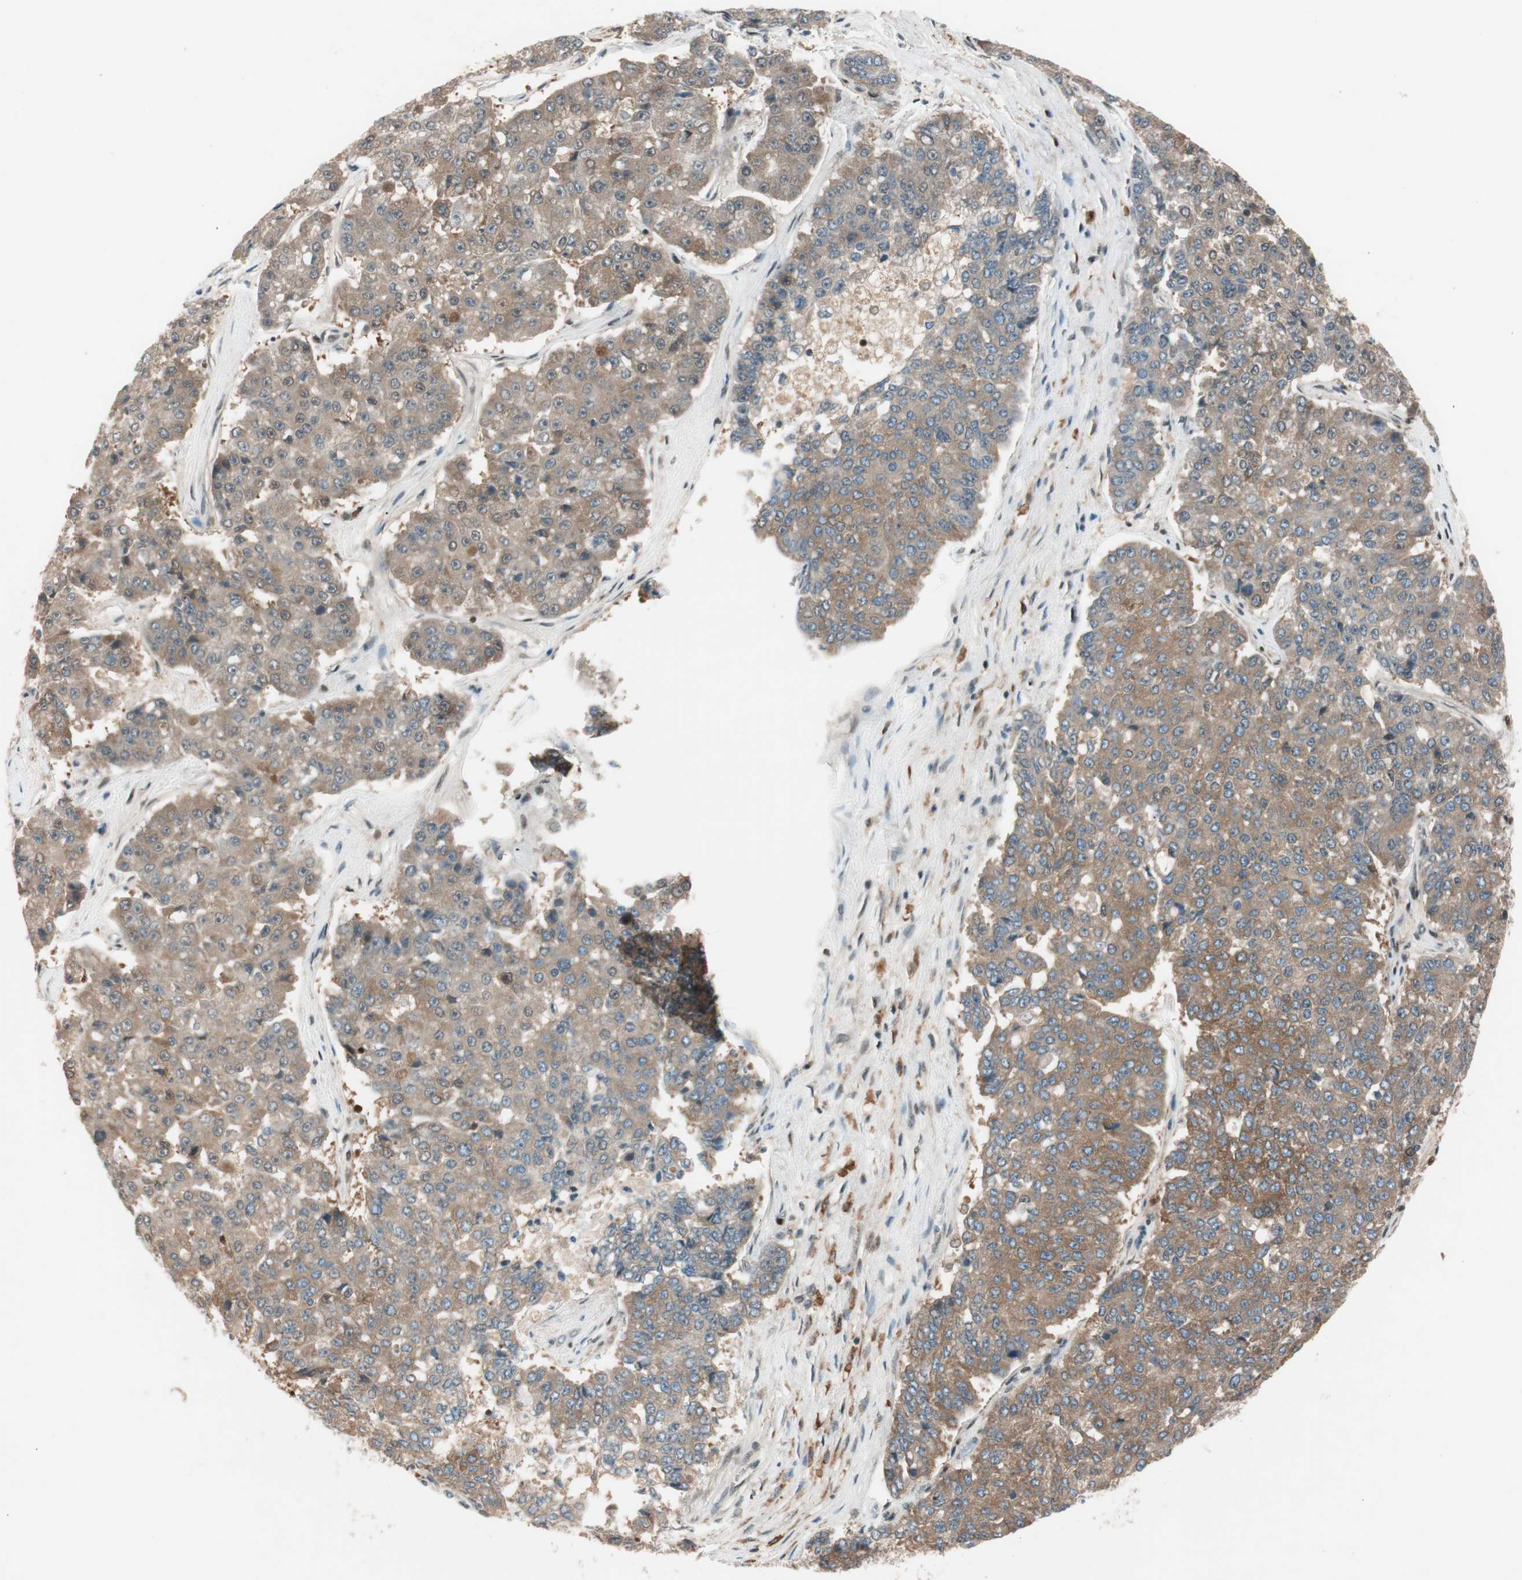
{"staining": {"intensity": "moderate", "quantity": ">75%", "location": "cytoplasmic/membranous"}, "tissue": "pancreatic cancer", "cell_type": "Tumor cells", "image_type": "cancer", "snomed": [{"axis": "morphology", "description": "Adenocarcinoma, NOS"}, {"axis": "topography", "description": "Pancreas"}], "caption": "Human pancreatic cancer (adenocarcinoma) stained with a protein marker demonstrates moderate staining in tumor cells.", "gene": "BIN1", "patient": {"sex": "male", "age": 50}}